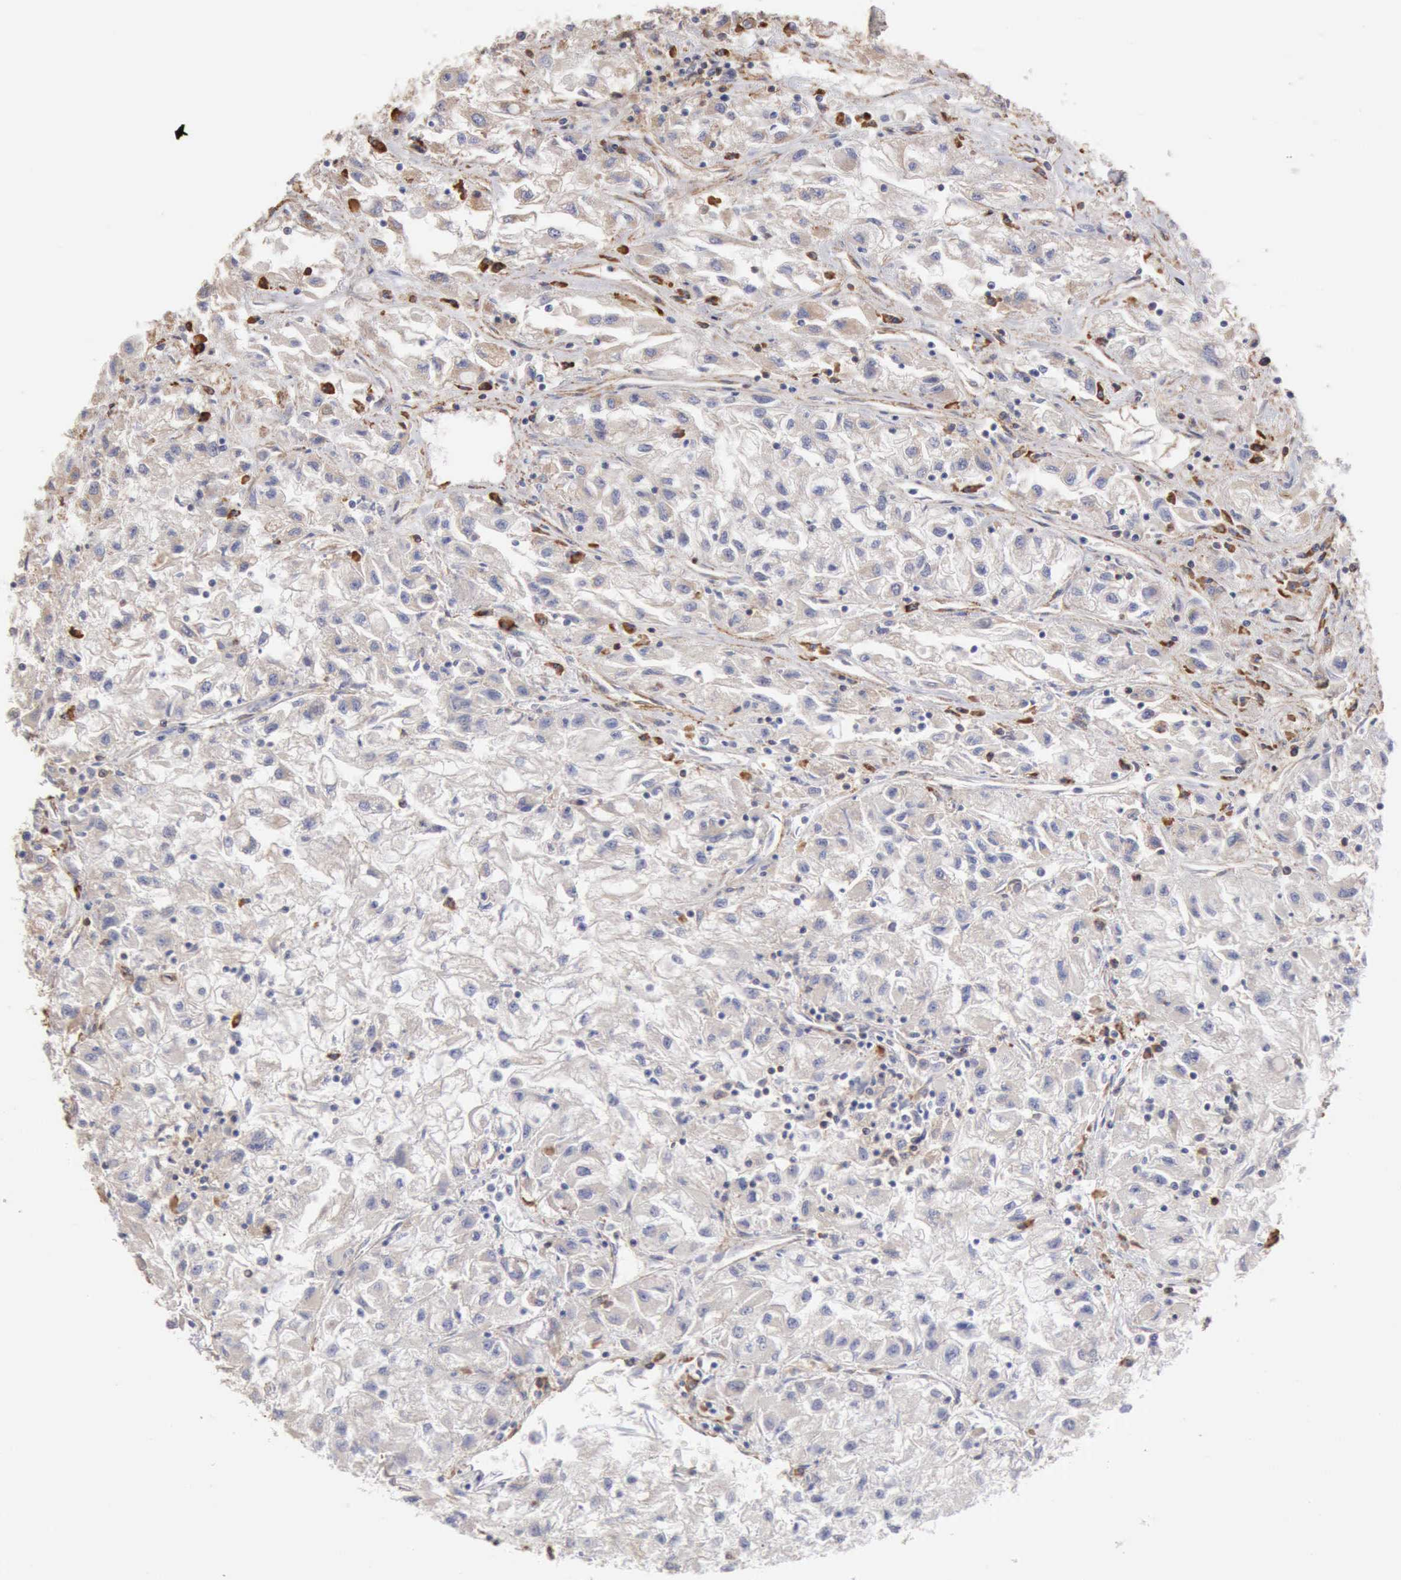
{"staining": {"intensity": "weak", "quantity": "<25%", "location": "cytoplasmic/membranous"}, "tissue": "renal cancer", "cell_type": "Tumor cells", "image_type": "cancer", "snomed": [{"axis": "morphology", "description": "Adenocarcinoma, NOS"}, {"axis": "topography", "description": "Kidney"}], "caption": "A high-resolution micrograph shows immunohistochemistry staining of renal adenocarcinoma, which shows no significant positivity in tumor cells.", "gene": "GPR101", "patient": {"sex": "male", "age": 59}}